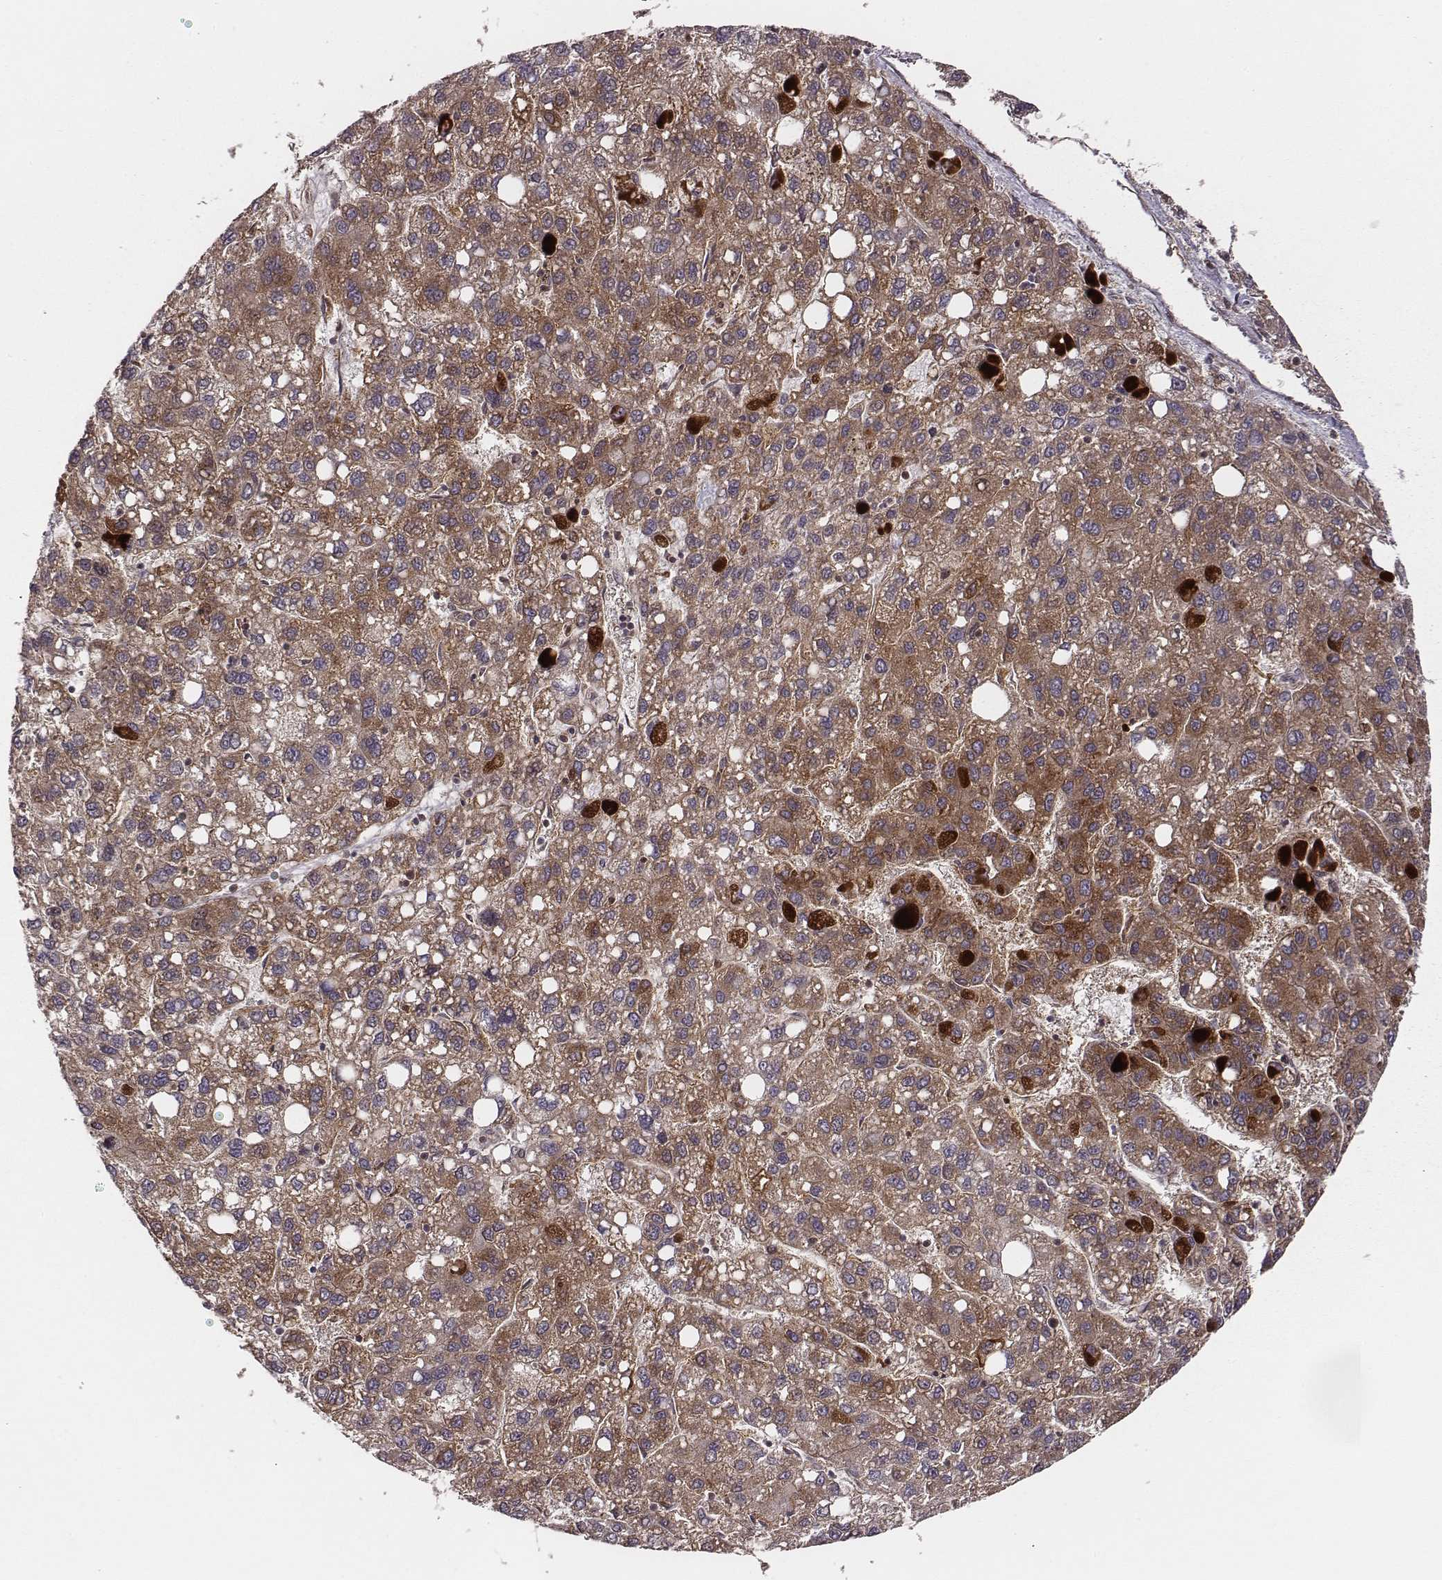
{"staining": {"intensity": "strong", "quantity": ">75%", "location": "cytoplasmic/membranous"}, "tissue": "liver cancer", "cell_type": "Tumor cells", "image_type": "cancer", "snomed": [{"axis": "morphology", "description": "Carcinoma, Hepatocellular, NOS"}, {"axis": "topography", "description": "Liver"}], "caption": "Liver cancer (hepatocellular carcinoma) tissue demonstrates strong cytoplasmic/membranous staining in approximately >75% of tumor cells, visualized by immunohistochemistry. (IHC, brightfield microscopy, high magnification).", "gene": "VPS26A", "patient": {"sex": "female", "age": 82}}